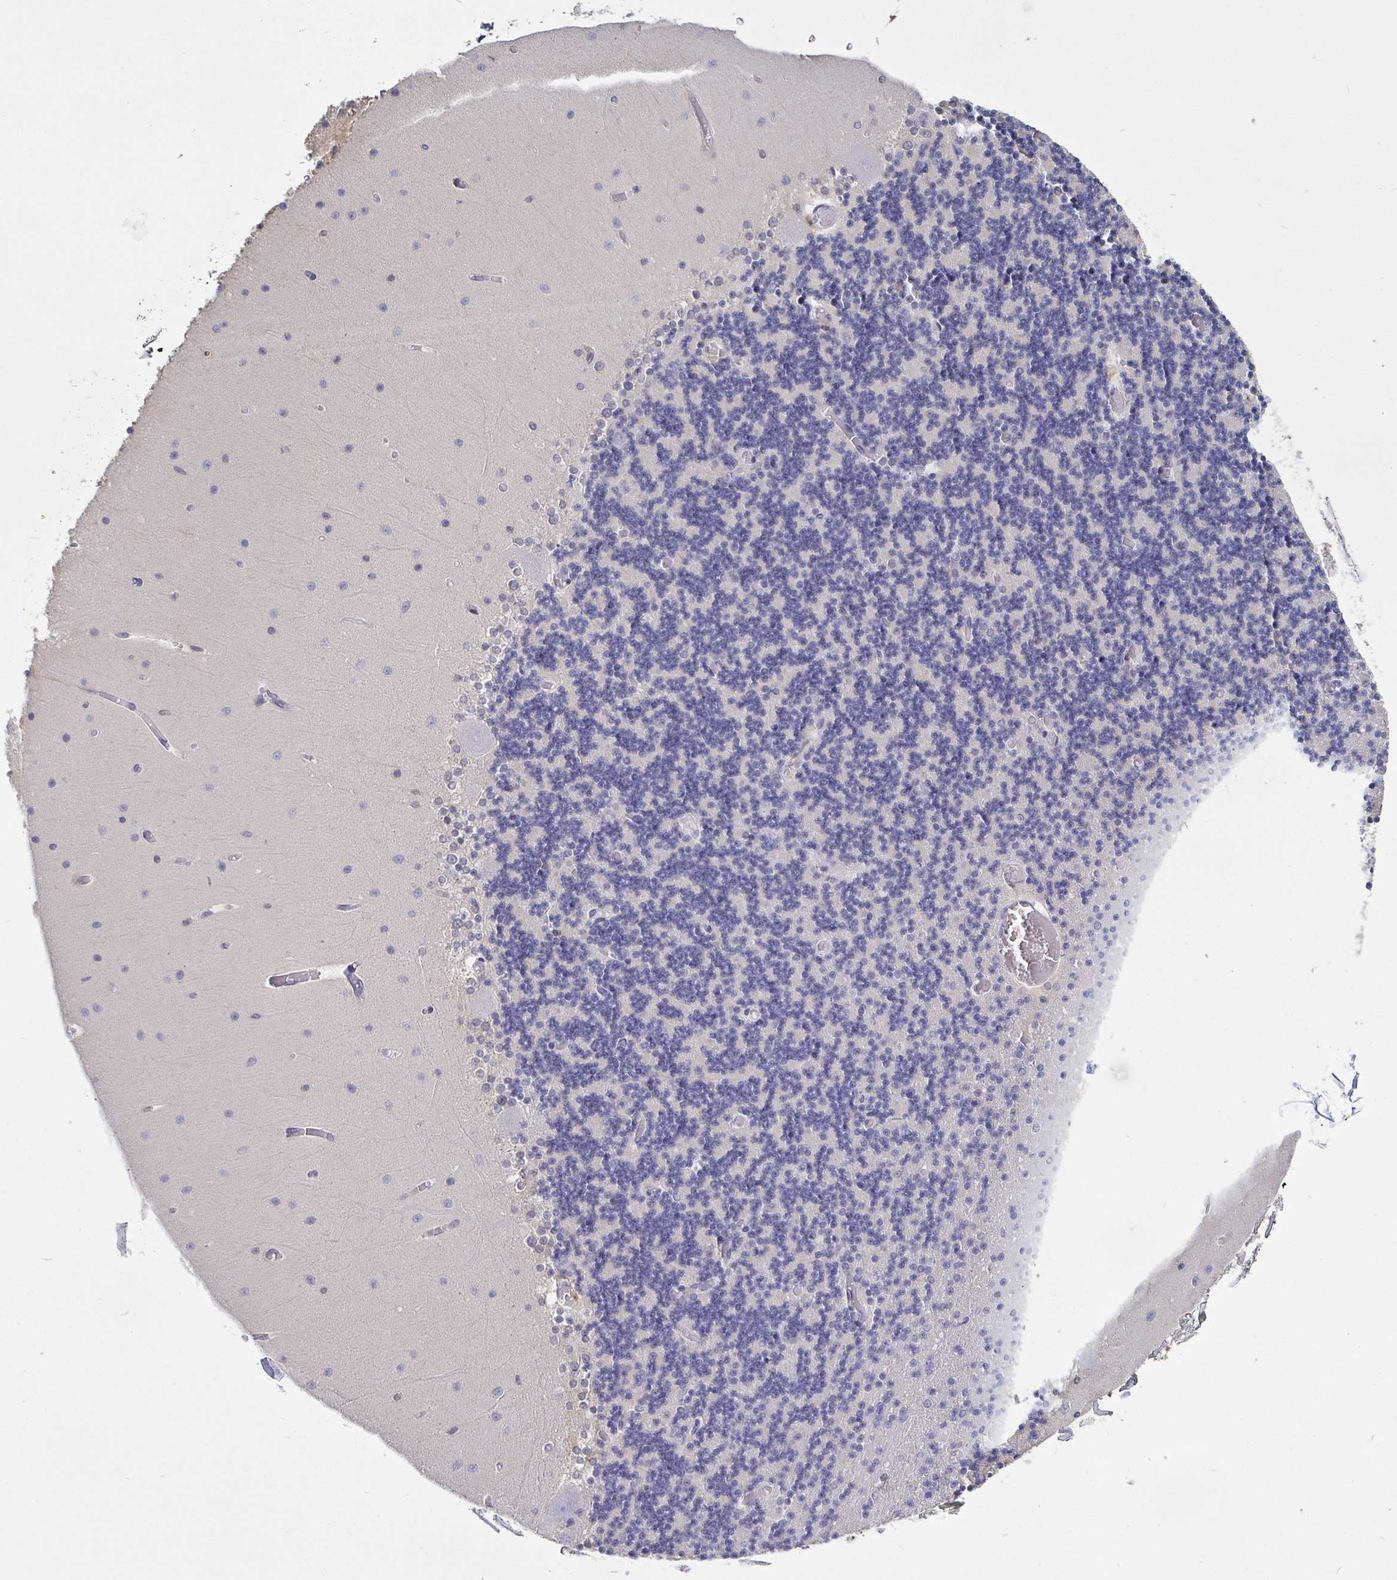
{"staining": {"intensity": "negative", "quantity": "none", "location": "none"}, "tissue": "cerebellum", "cell_type": "Cells in granular layer", "image_type": "normal", "snomed": [{"axis": "morphology", "description": "Normal tissue, NOS"}, {"axis": "topography", "description": "Cerebellum"}], "caption": "Immunohistochemistry (IHC) of normal human cerebellum shows no staining in cells in granular layer.", "gene": "IDH1", "patient": {"sex": "female", "age": 28}}